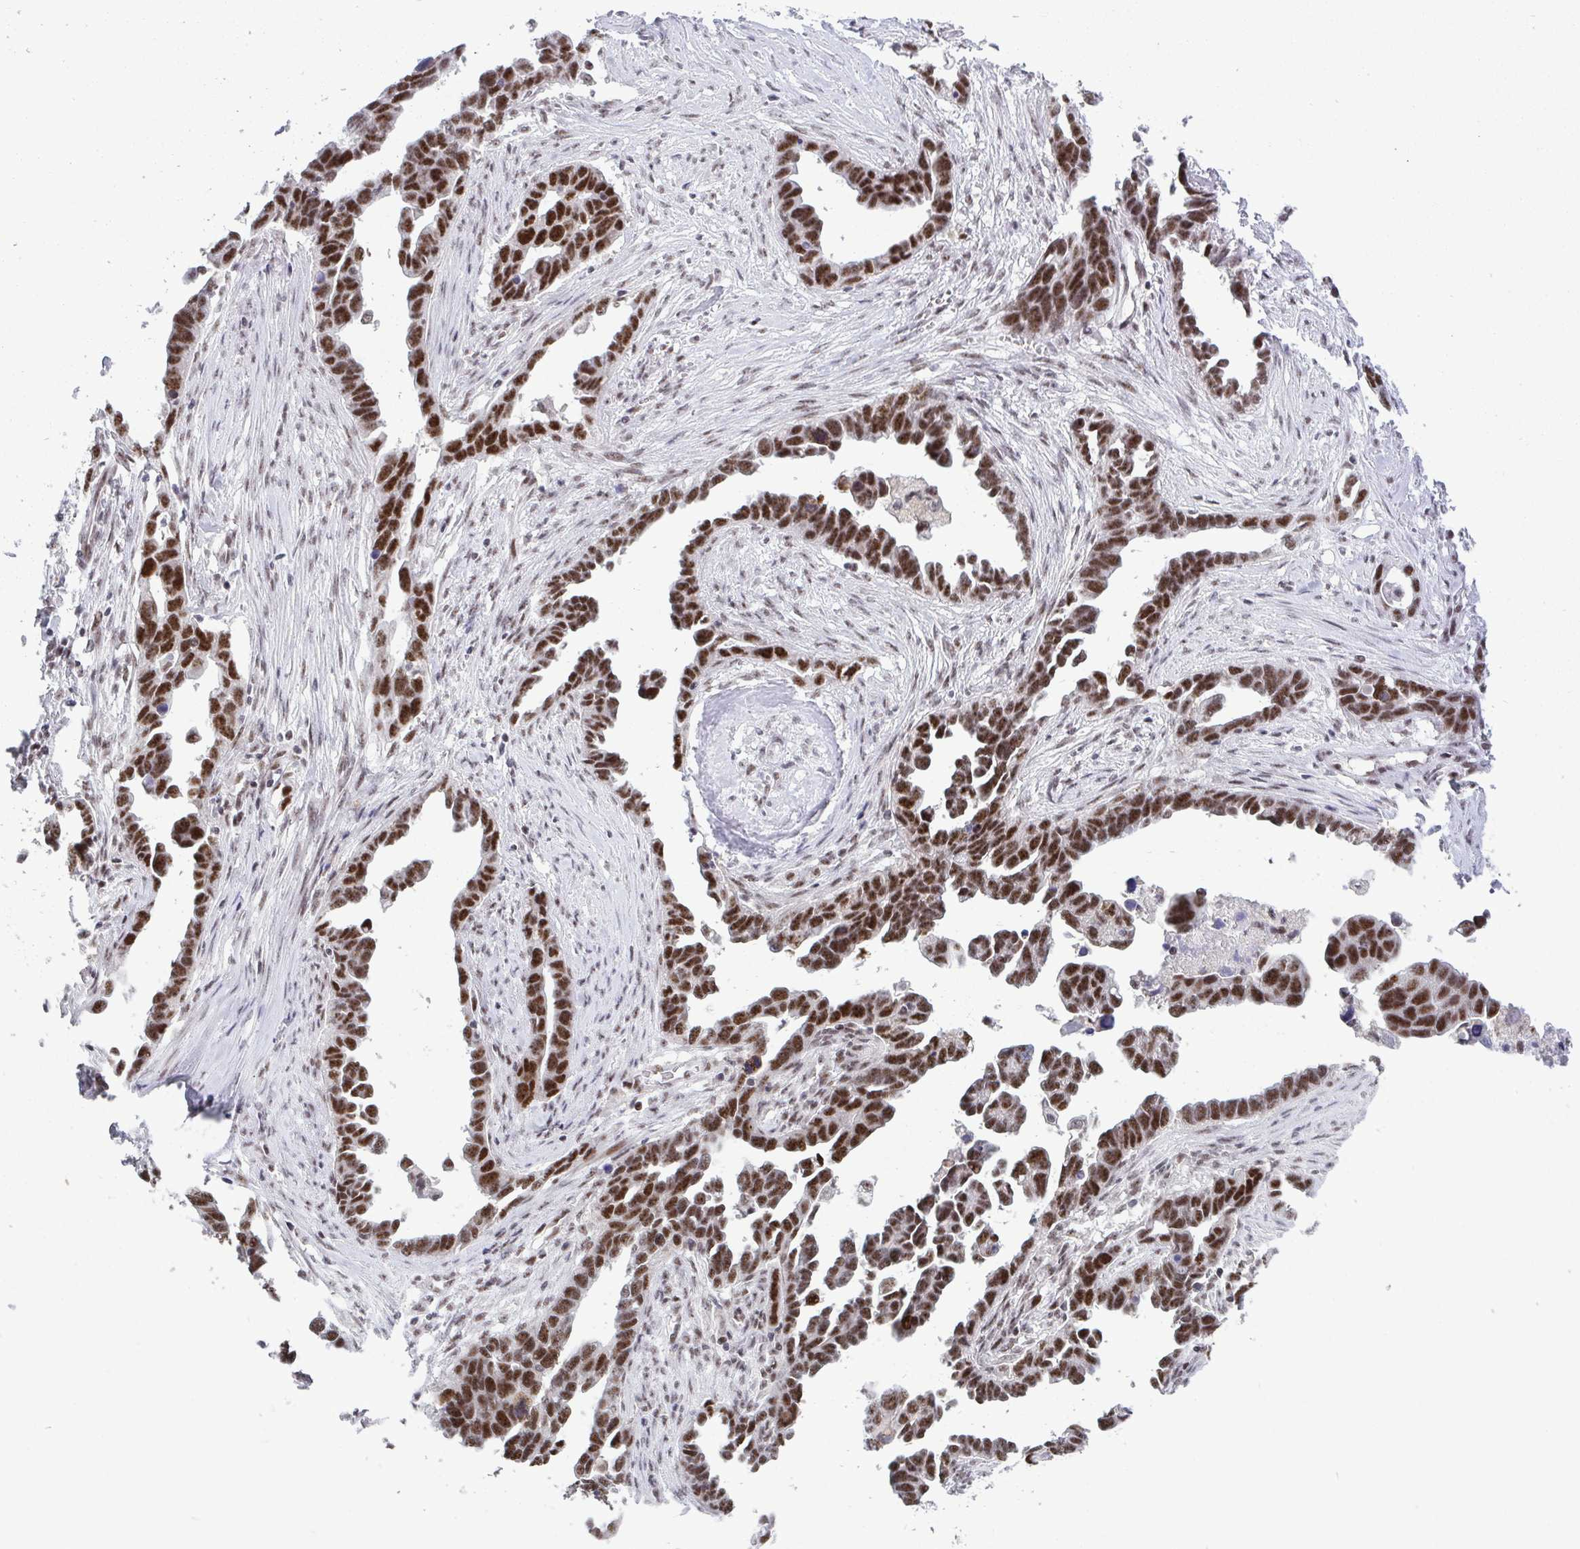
{"staining": {"intensity": "strong", "quantity": ">75%", "location": "nuclear"}, "tissue": "ovarian cancer", "cell_type": "Tumor cells", "image_type": "cancer", "snomed": [{"axis": "morphology", "description": "Cystadenocarcinoma, serous, NOS"}, {"axis": "topography", "description": "Ovary"}], "caption": "Protein expression analysis of serous cystadenocarcinoma (ovarian) reveals strong nuclear positivity in about >75% of tumor cells. (DAB = brown stain, brightfield microscopy at high magnification).", "gene": "WBP11", "patient": {"sex": "female", "age": 54}}